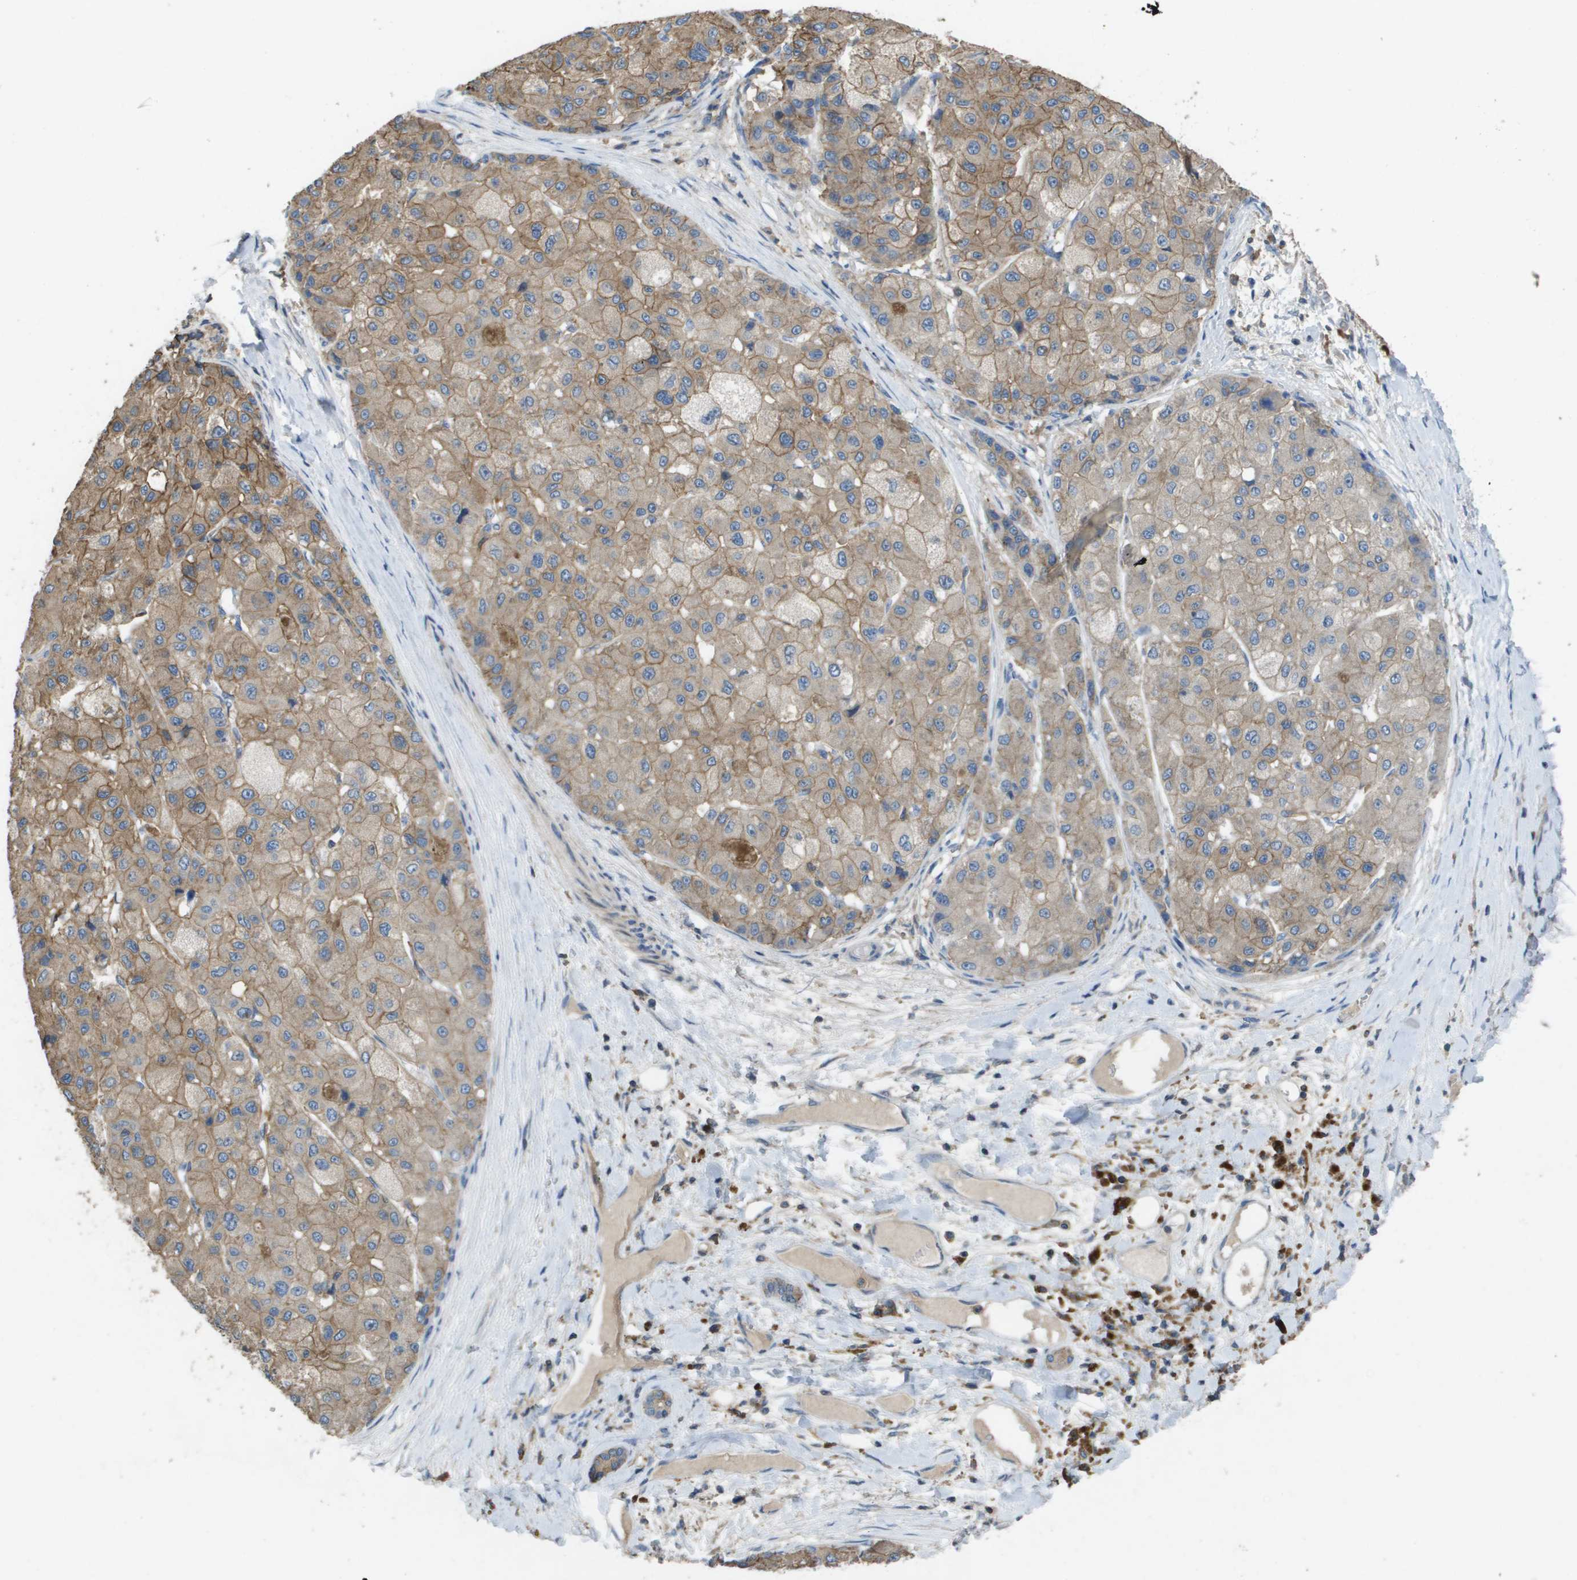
{"staining": {"intensity": "moderate", "quantity": "25%-75%", "location": "cytoplasmic/membranous"}, "tissue": "liver cancer", "cell_type": "Tumor cells", "image_type": "cancer", "snomed": [{"axis": "morphology", "description": "Carcinoma, Hepatocellular, NOS"}, {"axis": "topography", "description": "Liver"}], "caption": "High-power microscopy captured an immunohistochemistry (IHC) histopathology image of liver cancer (hepatocellular carcinoma), revealing moderate cytoplasmic/membranous staining in about 25%-75% of tumor cells.", "gene": "CLCA4", "patient": {"sex": "male", "age": 80}}